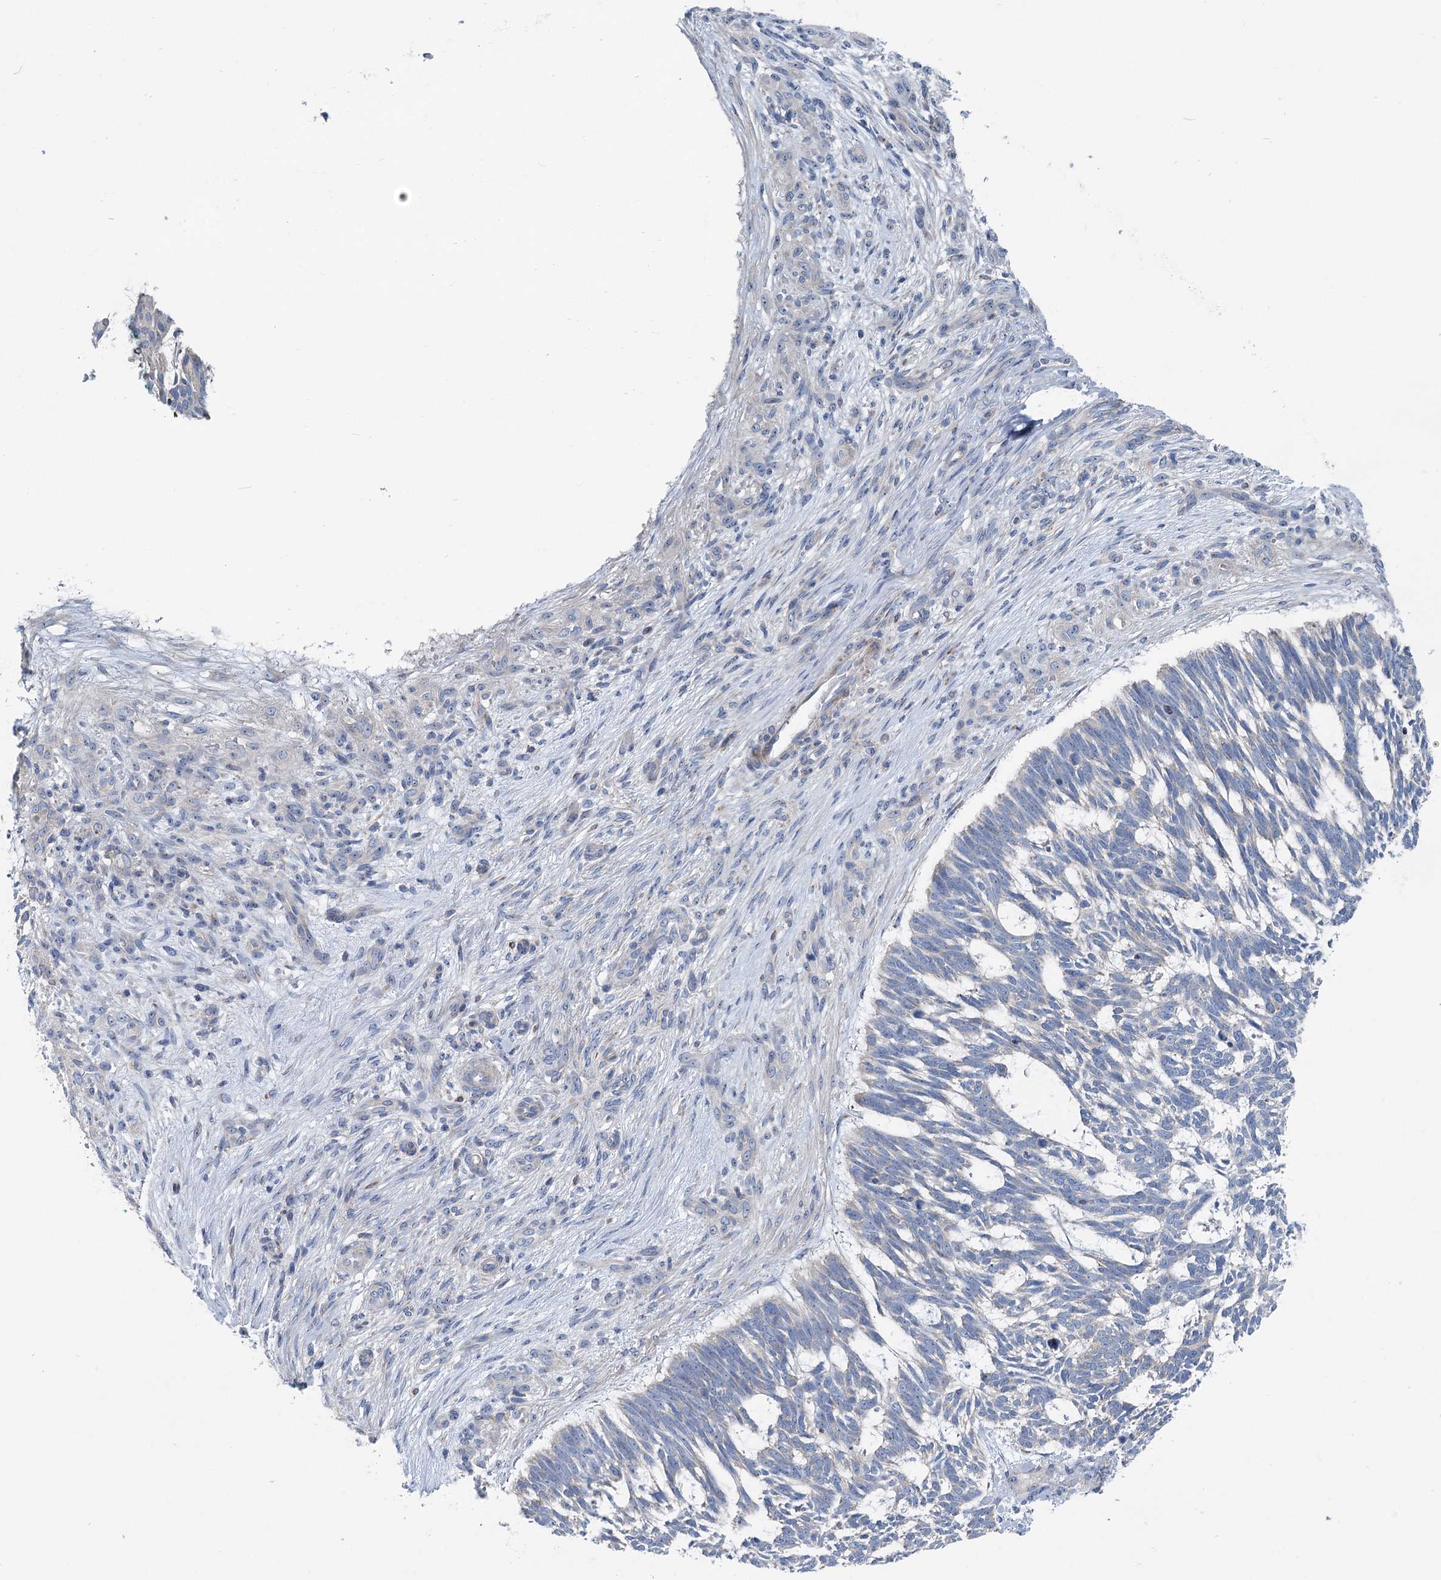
{"staining": {"intensity": "negative", "quantity": "none", "location": "none"}, "tissue": "skin cancer", "cell_type": "Tumor cells", "image_type": "cancer", "snomed": [{"axis": "morphology", "description": "Basal cell carcinoma"}, {"axis": "topography", "description": "Skin"}], "caption": "Tumor cells are negative for protein expression in human skin cancer.", "gene": "MARK2", "patient": {"sex": "male", "age": 88}}